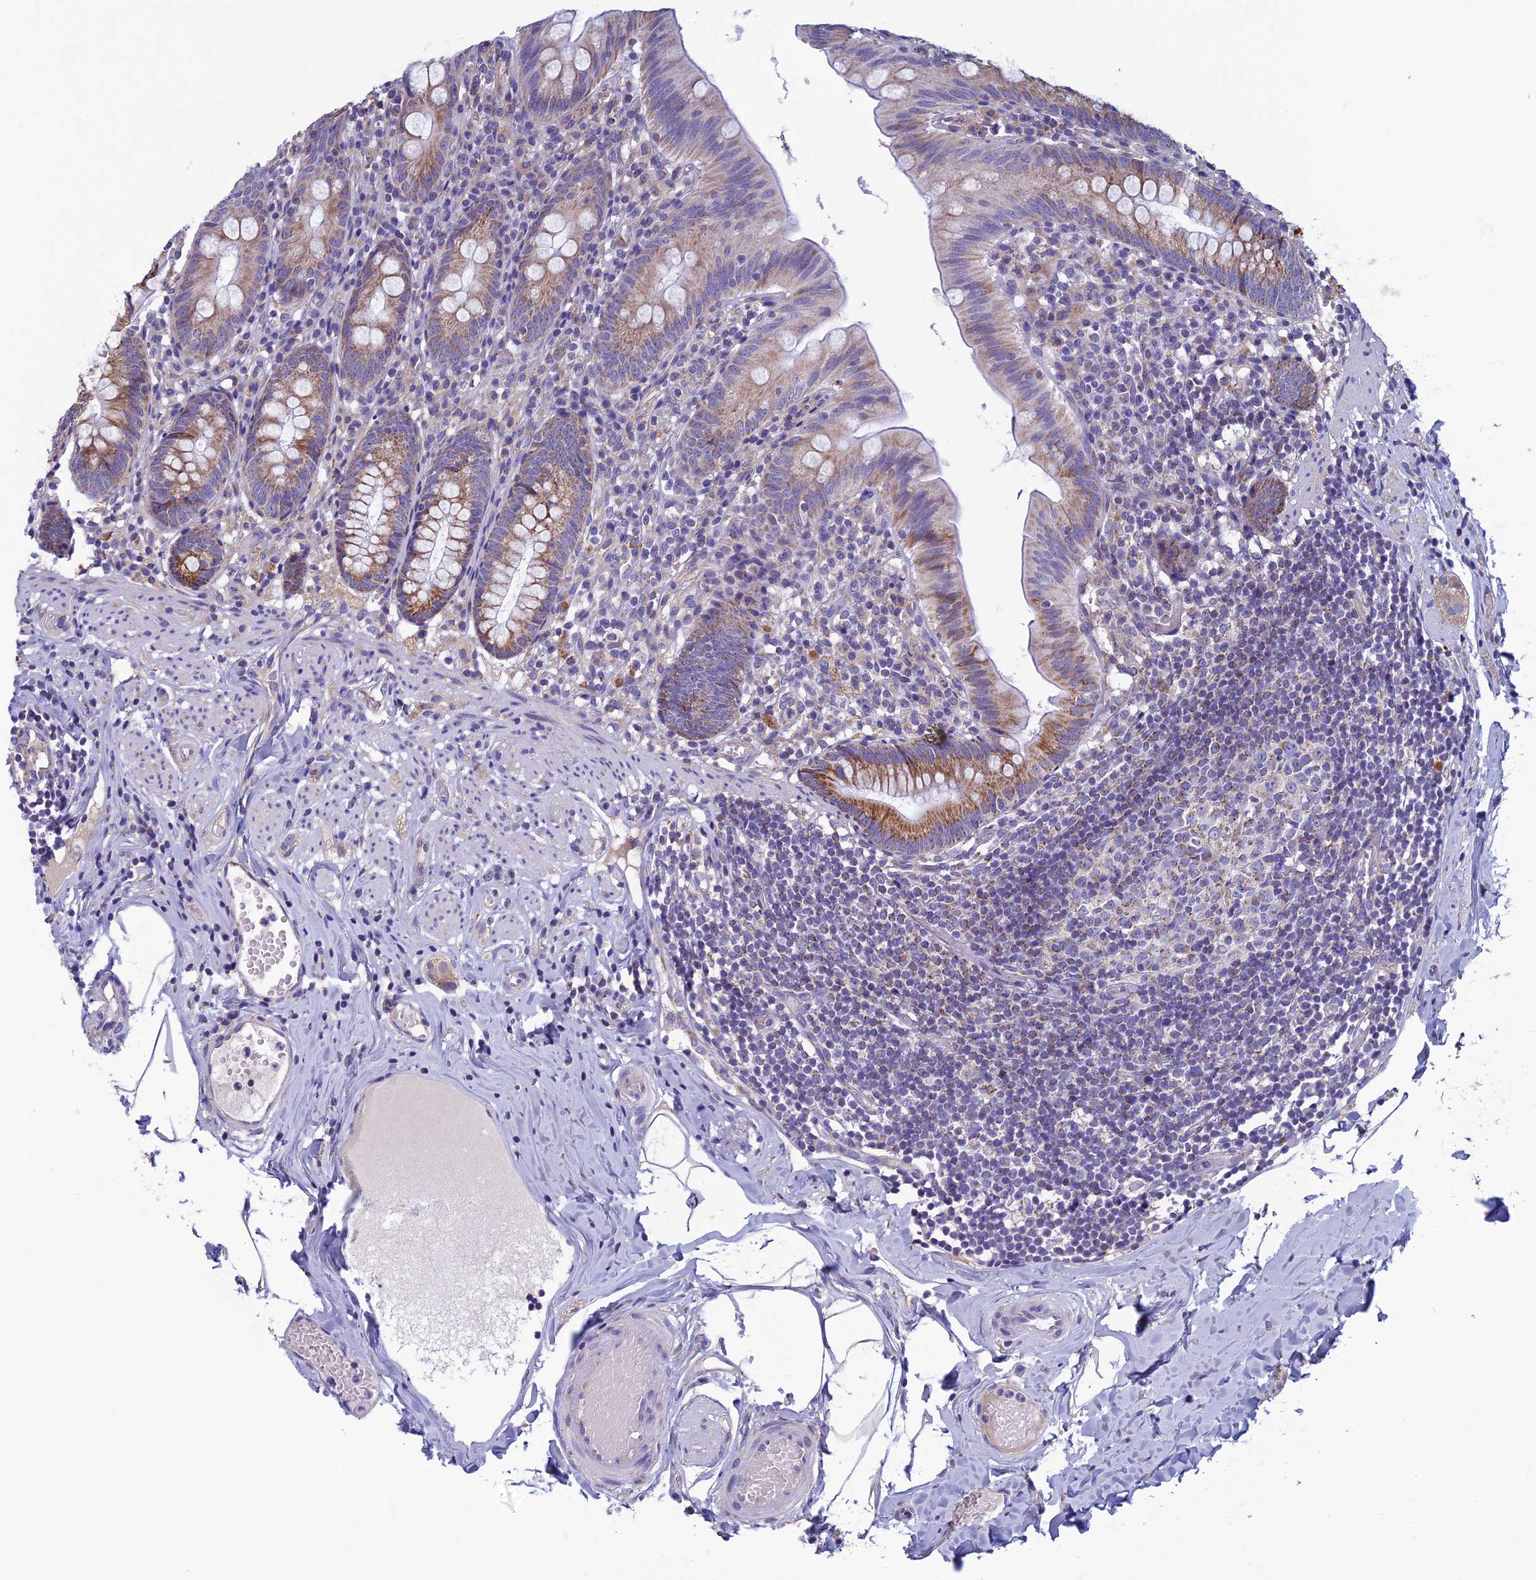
{"staining": {"intensity": "moderate", "quantity": ">75%", "location": "cytoplasmic/membranous"}, "tissue": "appendix", "cell_type": "Glandular cells", "image_type": "normal", "snomed": [{"axis": "morphology", "description": "Normal tissue, NOS"}, {"axis": "topography", "description": "Appendix"}], "caption": "Protein expression analysis of benign appendix reveals moderate cytoplasmic/membranous expression in approximately >75% of glandular cells.", "gene": "MFSD12", "patient": {"sex": "male", "age": 55}}